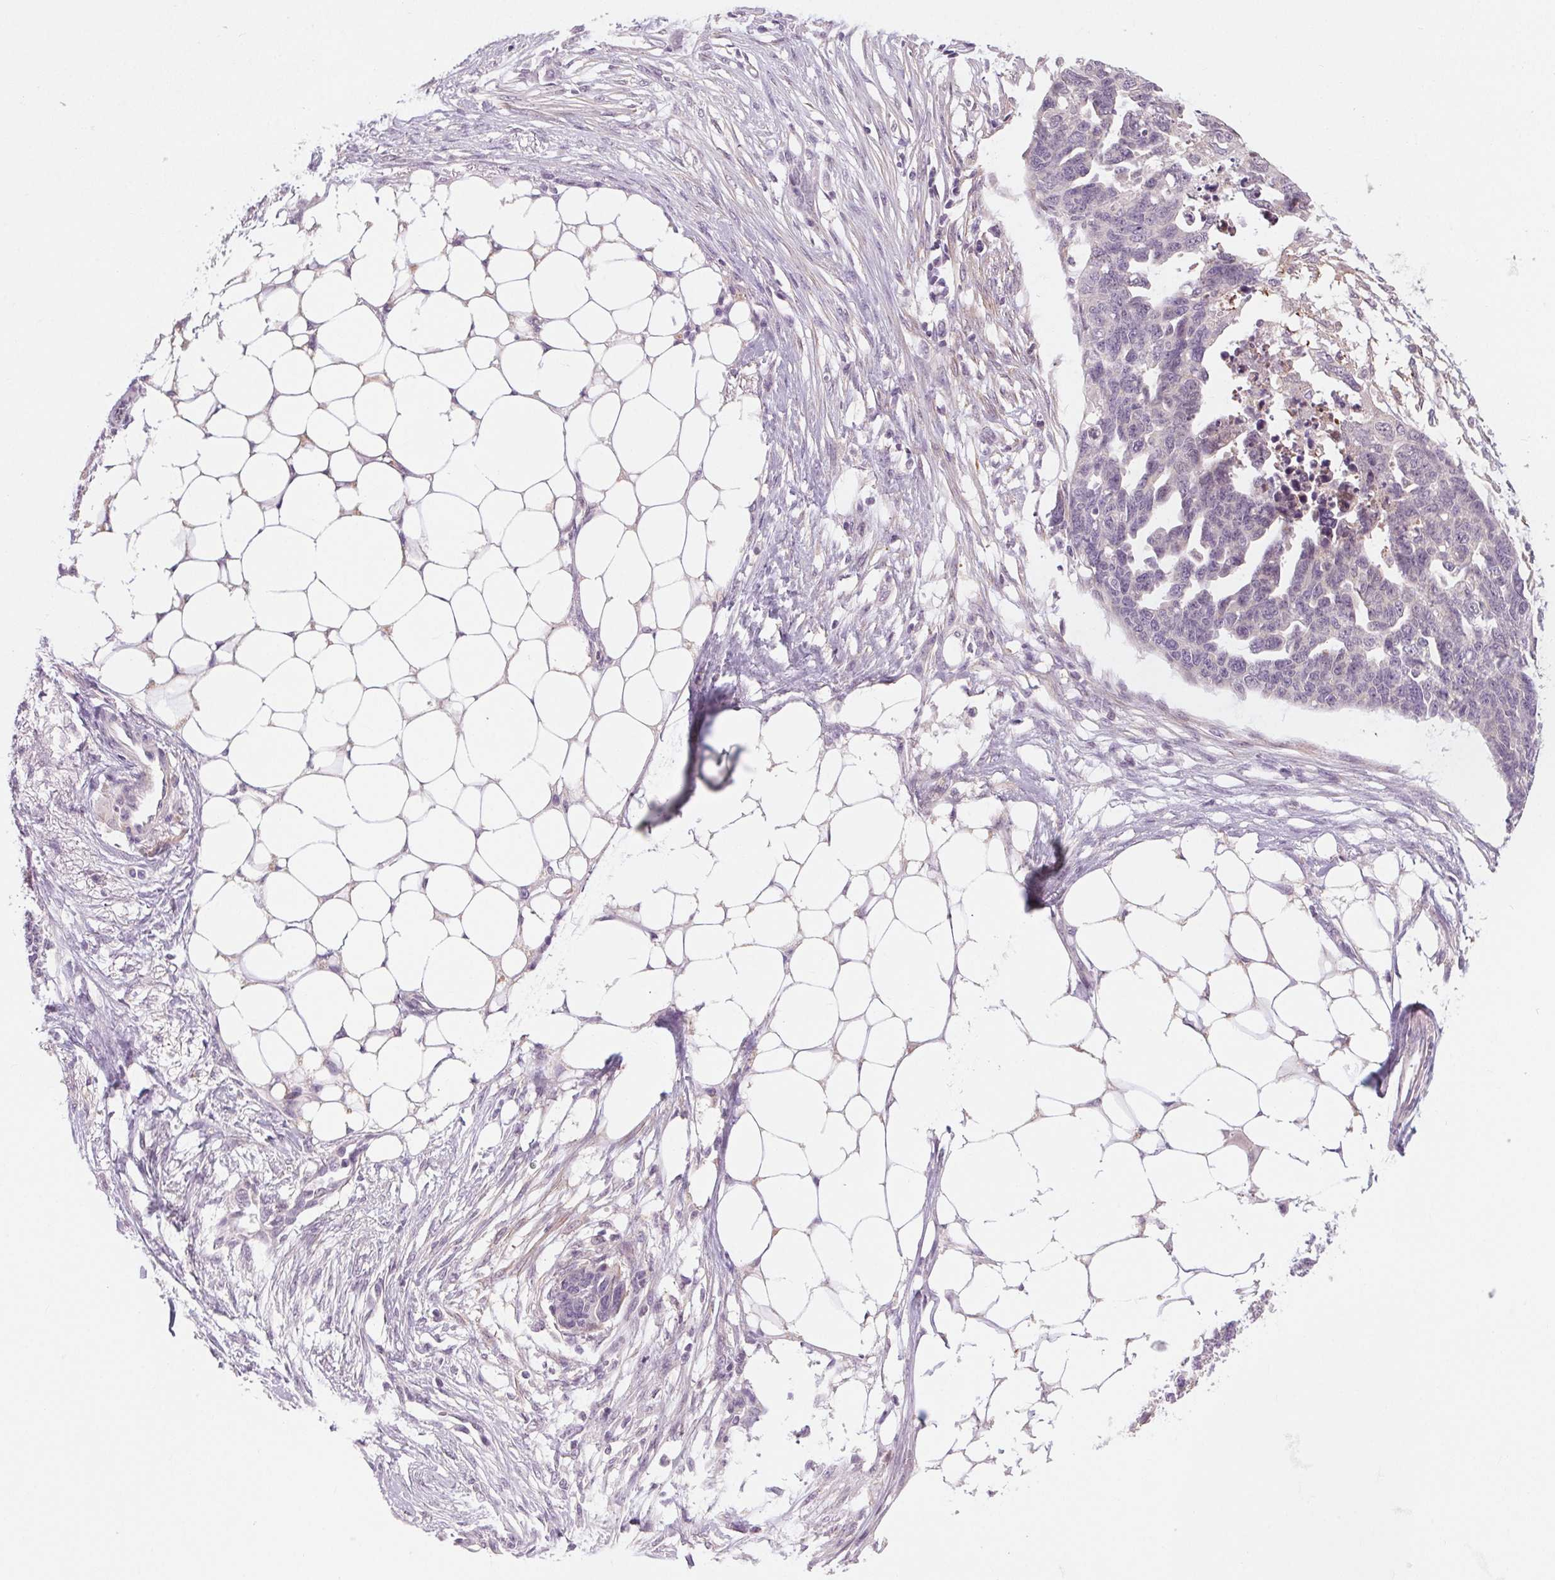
{"staining": {"intensity": "negative", "quantity": "none", "location": "none"}, "tissue": "ovarian cancer", "cell_type": "Tumor cells", "image_type": "cancer", "snomed": [{"axis": "morphology", "description": "Cystadenocarcinoma, serous, NOS"}, {"axis": "topography", "description": "Ovary"}], "caption": "The micrograph exhibits no significant expression in tumor cells of ovarian serous cystadenocarcinoma.", "gene": "HHLA2", "patient": {"sex": "female", "age": 69}}